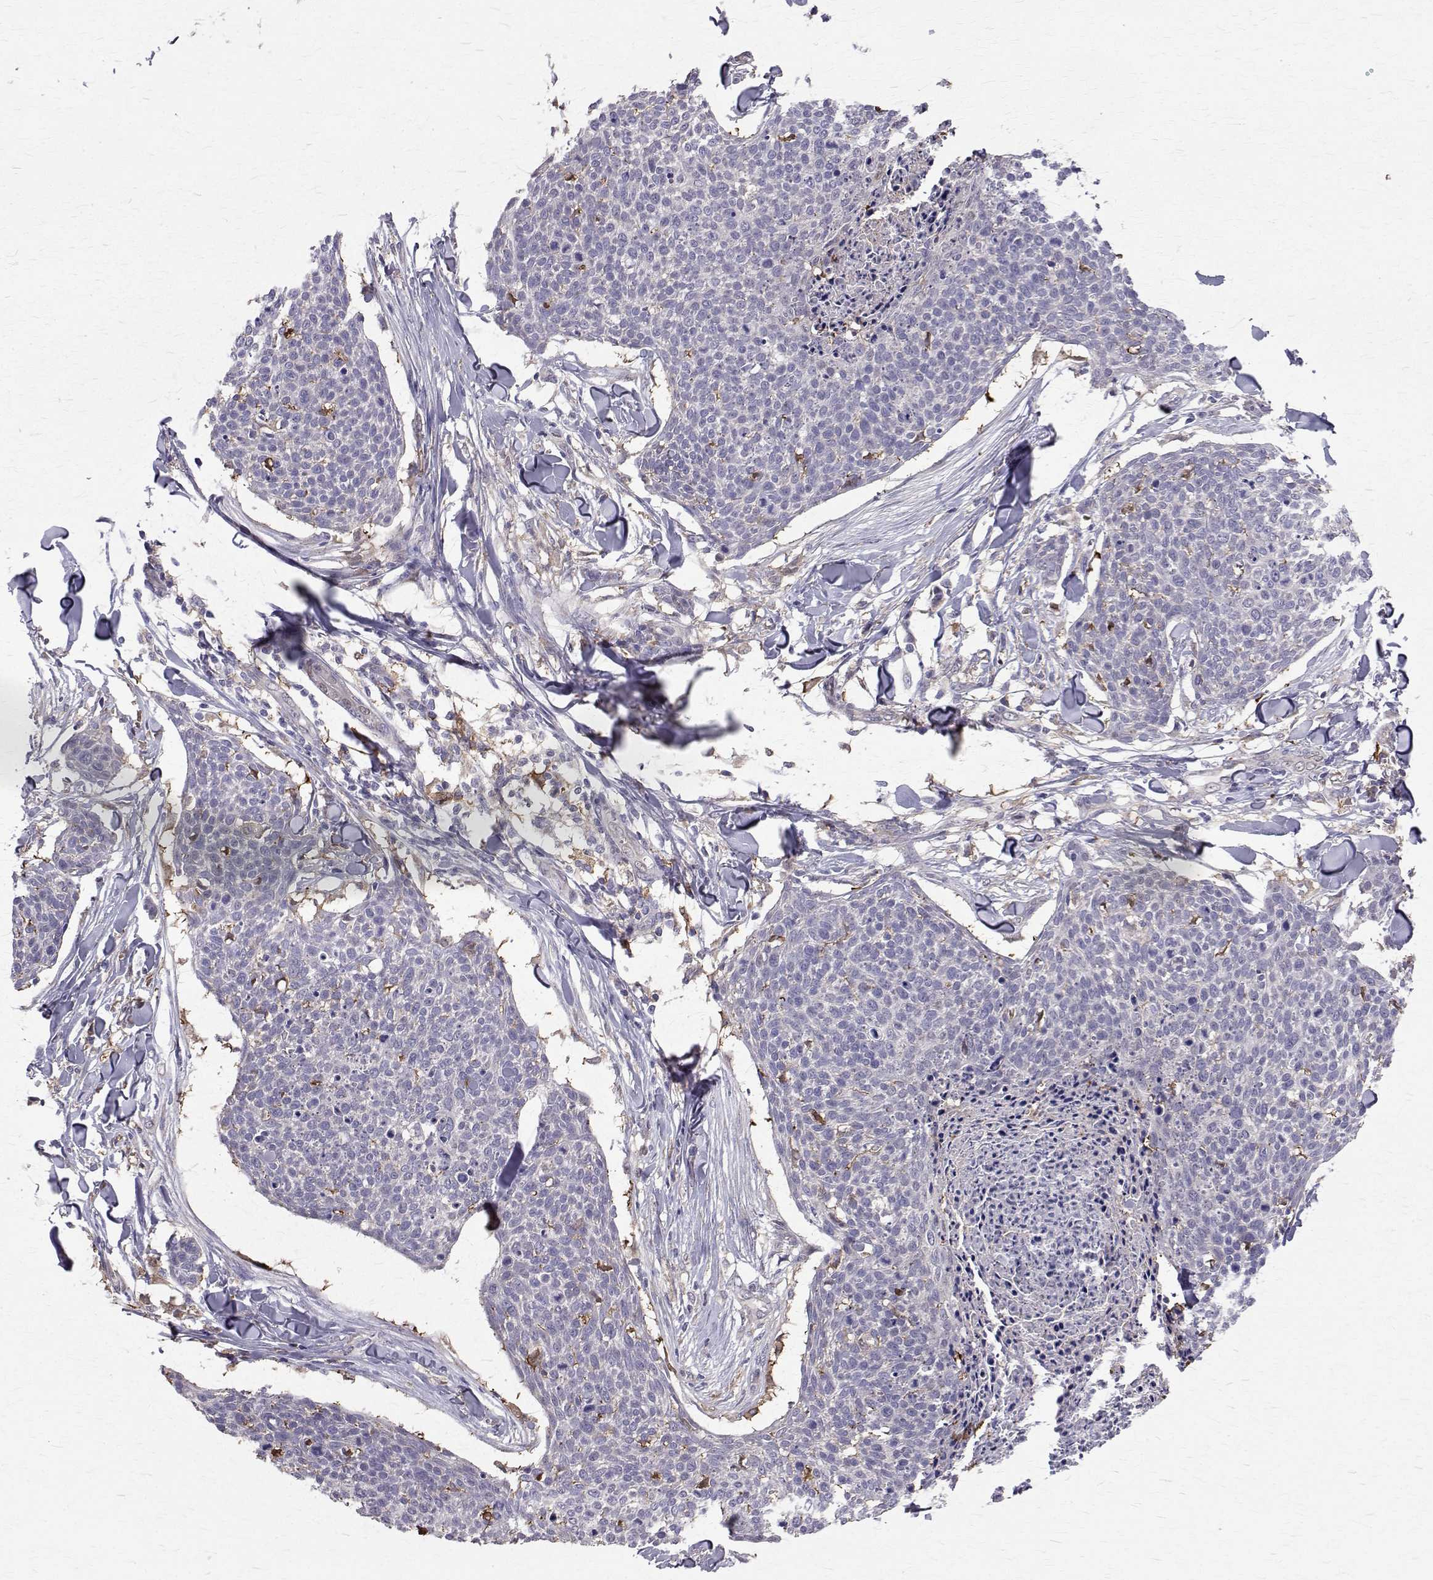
{"staining": {"intensity": "negative", "quantity": "none", "location": "none"}, "tissue": "skin cancer", "cell_type": "Tumor cells", "image_type": "cancer", "snomed": [{"axis": "morphology", "description": "Squamous cell carcinoma, NOS"}, {"axis": "topography", "description": "Skin"}, {"axis": "topography", "description": "Vulva"}], "caption": "Skin cancer stained for a protein using immunohistochemistry (IHC) demonstrates no staining tumor cells.", "gene": "CCDC89", "patient": {"sex": "female", "age": 75}}